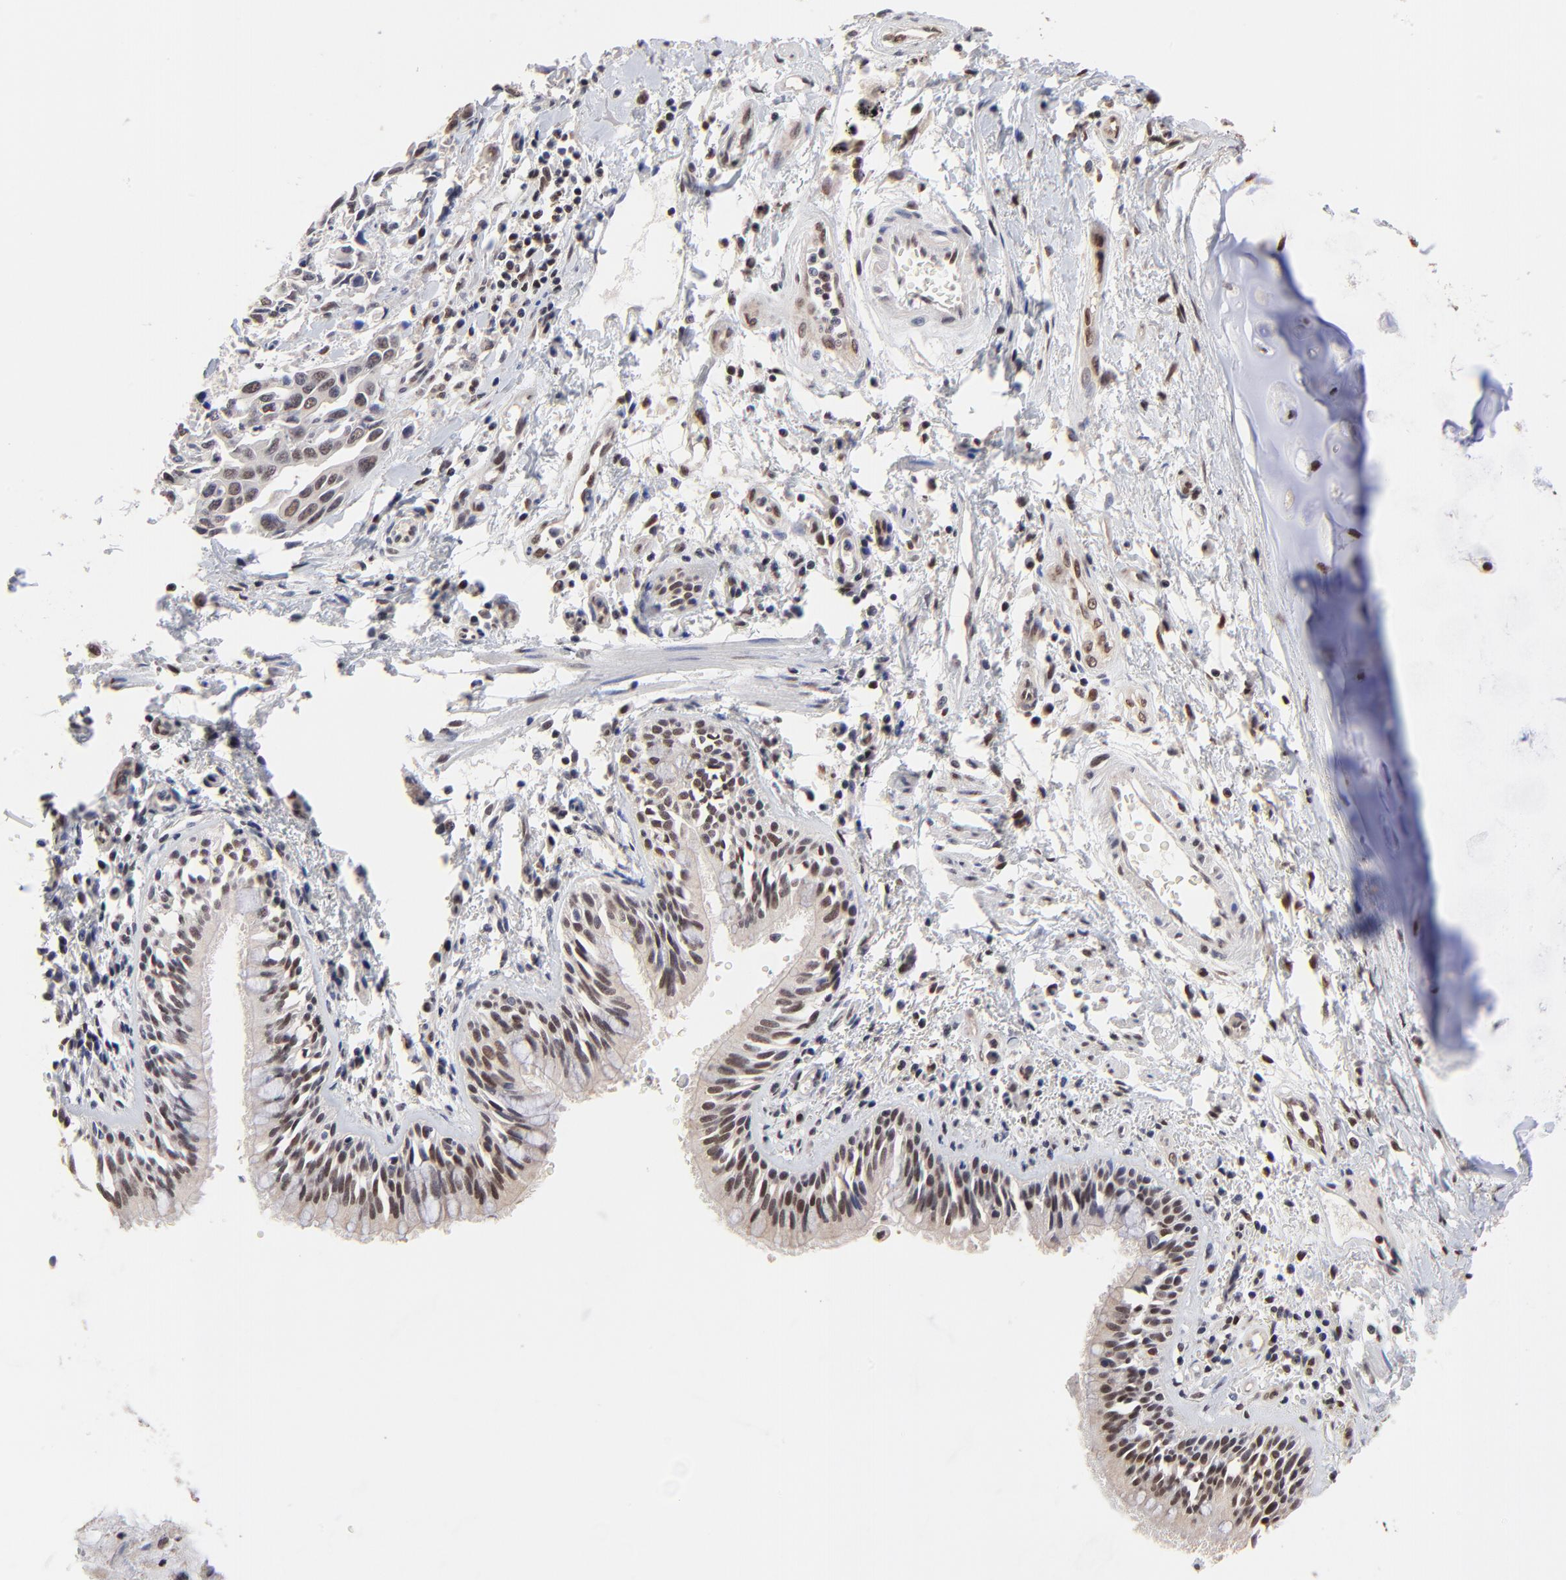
{"staining": {"intensity": "weak", "quantity": "25%-75%", "location": "cytoplasmic/membranous,nuclear"}, "tissue": "lung cancer", "cell_type": "Tumor cells", "image_type": "cancer", "snomed": [{"axis": "morphology", "description": "Adenocarcinoma, NOS"}, {"axis": "topography", "description": "Lymph node"}, {"axis": "topography", "description": "Lung"}], "caption": "There is low levels of weak cytoplasmic/membranous and nuclear staining in tumor cells of adenocarcinoma (lung), as demonstrated by immunohistochemical staining (brown color).", "gene": "DSN1", "patient": {"sex": "male", "age": 64}}